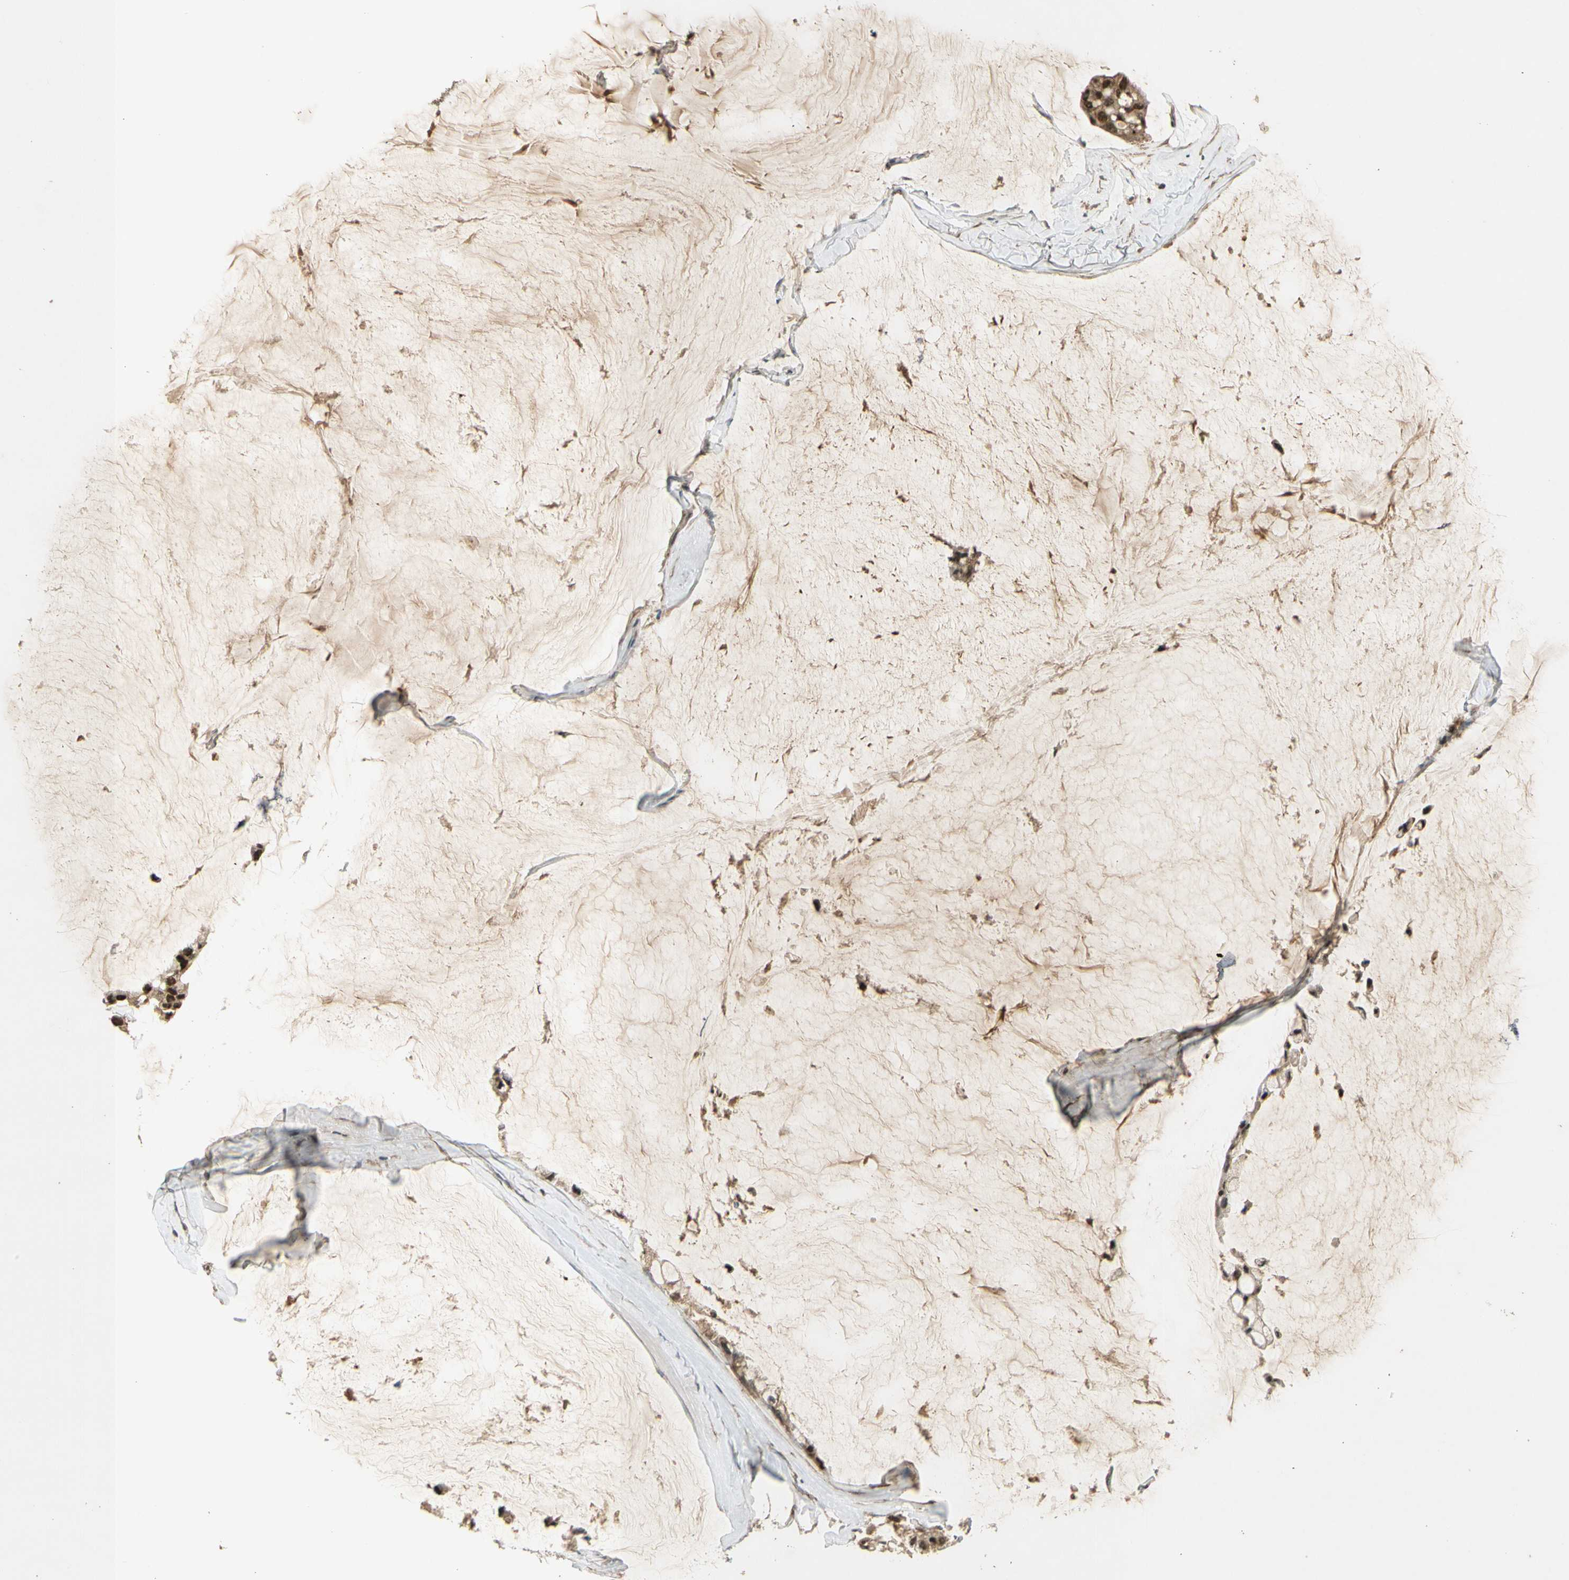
{"staining": {"intensity": "moderate", "quantity": ">75%", "location": "cytoplasmic/membranous,nuclear"}, "tissue": "ovarian cancer", "cell_type": "Tumor cells", "image_type": "cancer", "snomed": [{"axis": "morphology", "description": "Cystadenocarcinoma, mucinous, NOS"}, {"axis": "topography", "description": "Ovary"}], "caption": "A micrograph of mucinous cystadenocarcinoma (ovarian) stained for a protein exhibits moderate cytoplasmic/membranous and nuclear brown staining in tumor cells.", "gene": "GMEB2", "patient": {"sex": "female", "age": 39}}